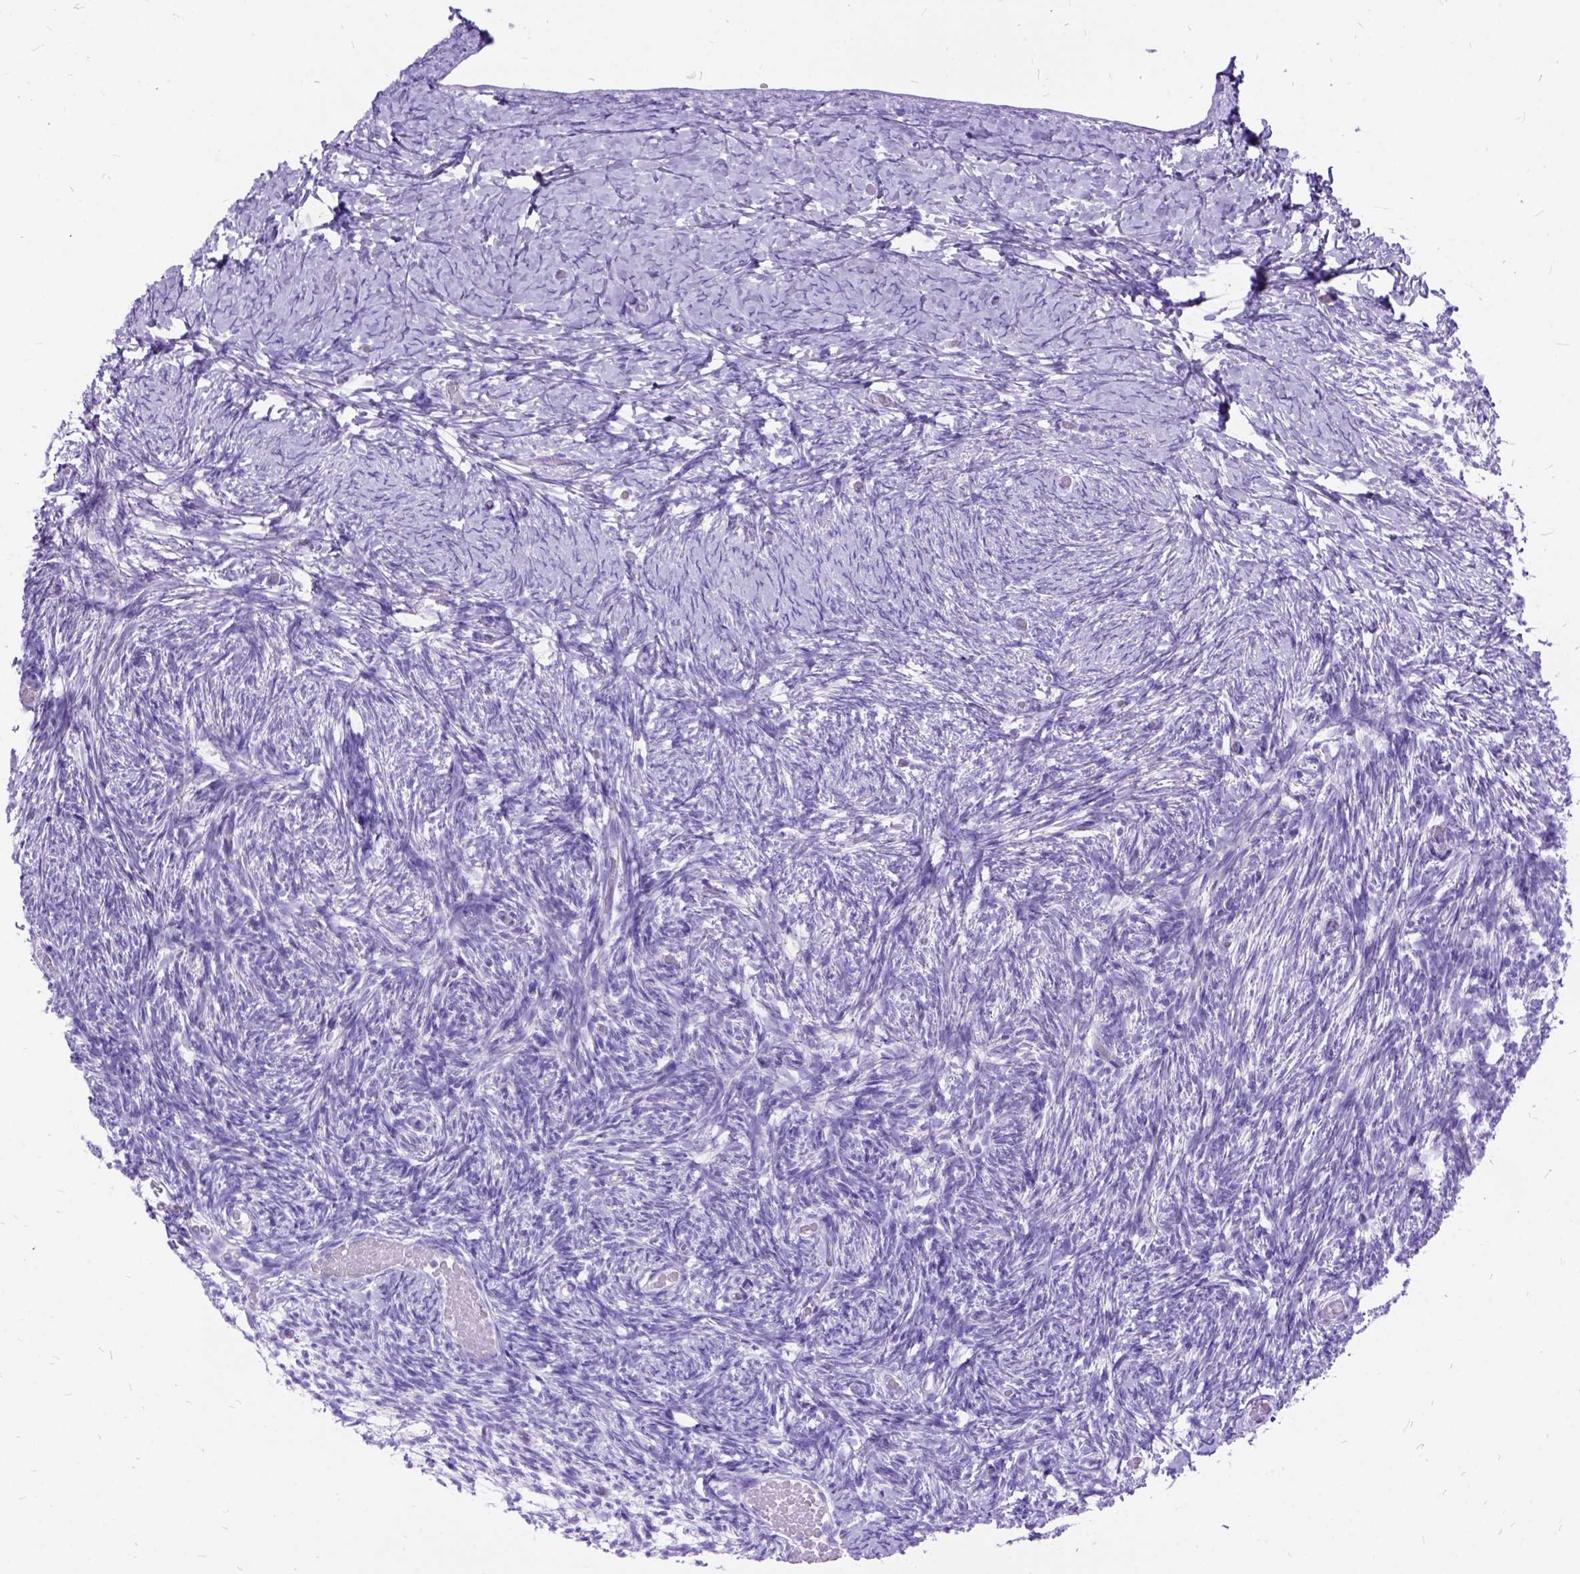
{"staining": {"intensity": "negative", "quantity": "none", "location": "none"}, "tissue": "ovary", "cell_type": "Follicle cells", "image_type": "normal", "snomed": [{"axis": "morphology", "description": "Normal tissue, NOS"}, {"axis": "topography", "description": "Ovary"}], "caption": "The immunohistochemistry histopathology image has no significant positivity in follicle cells of ovary.", "gene": "DNAH2", "patient": {"sex": "female", "age": 39}}